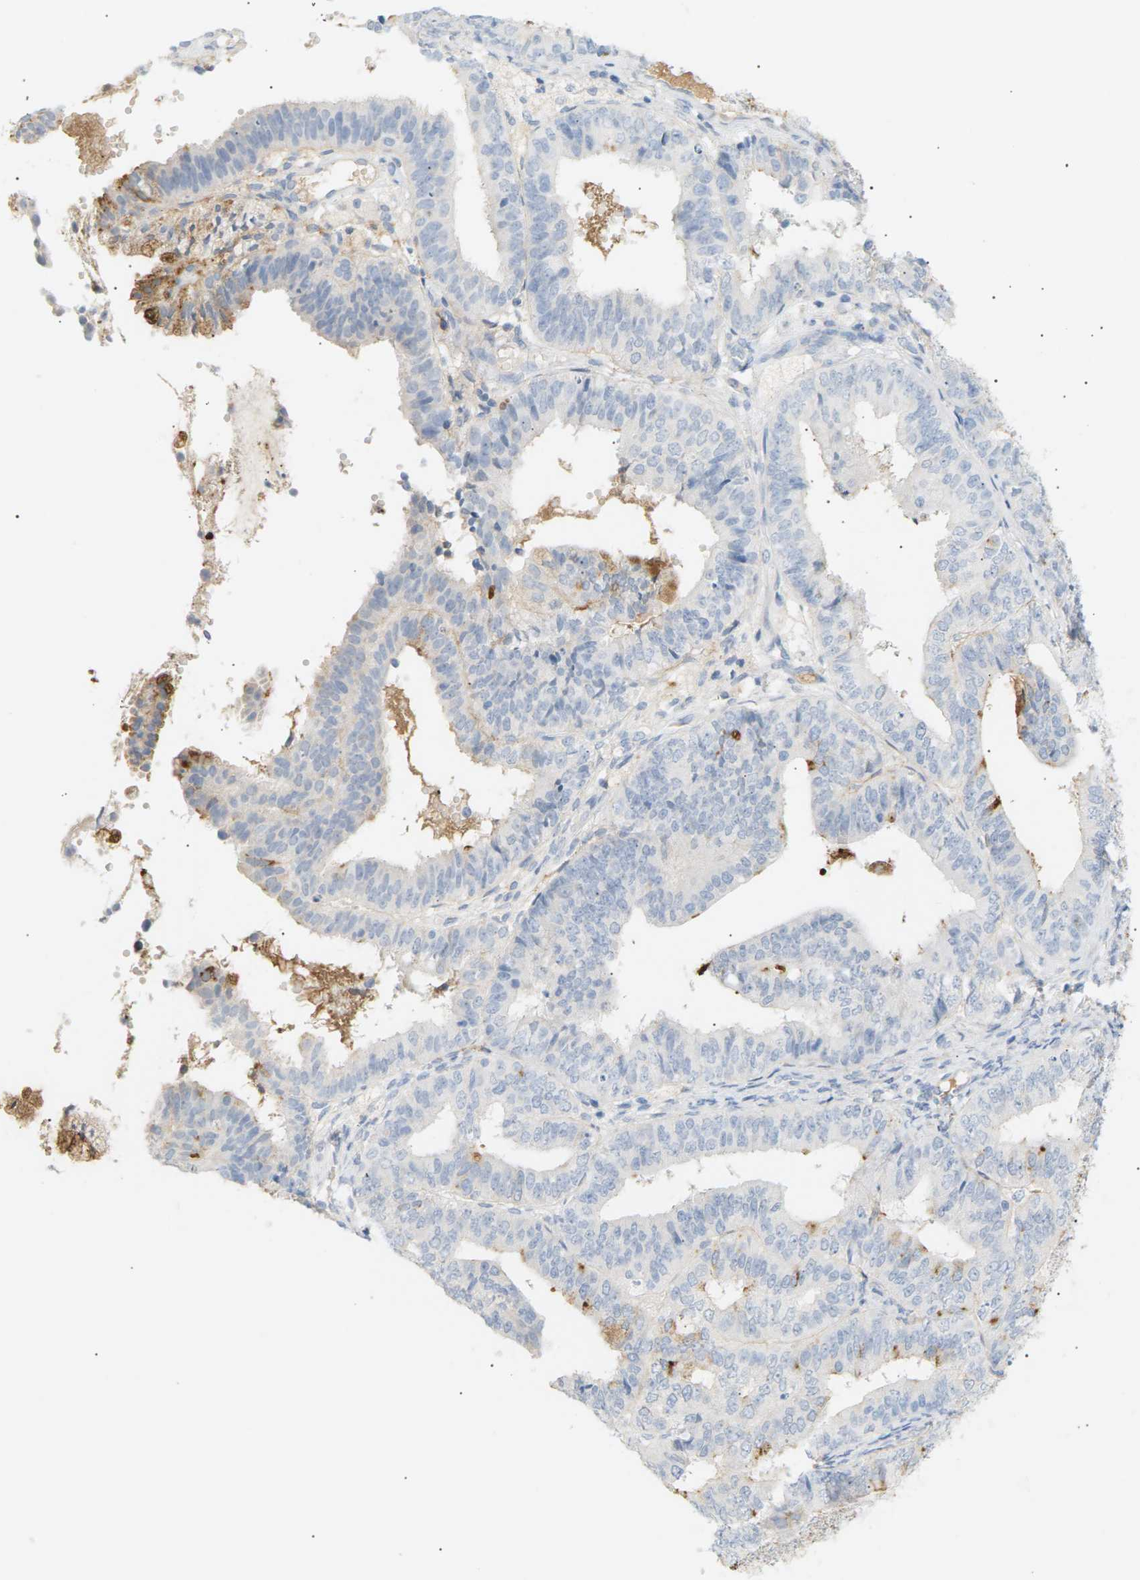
{"staining": {"intensity": "moderate", "quantity": "<25%", "location": "cytoplasmic/membranous"}, "tissue": "endometrial cancer", "cell_type": "Tumor cells", "image_type": "cancer", "snomed": [{"axis": "morphology", "description": "Adenocarcinoma, NOS"}, {"axis": "topography", "description": "Endometrium"}], "caption": "Endometrial cancer (adenocarcinoma) was stained to show a protein in brown. There is low levels of moderate cytoplasmic/membranous positivity in about <25% of tumor cells. The staining is performed using DAB (3,3'-diaminobenzidine) brown chromogen to label protein expression. The nuclei are counter-stained blue using hematoxylin.", "gene": "CLU", "patient": {"sex": "female", "age": 63}}